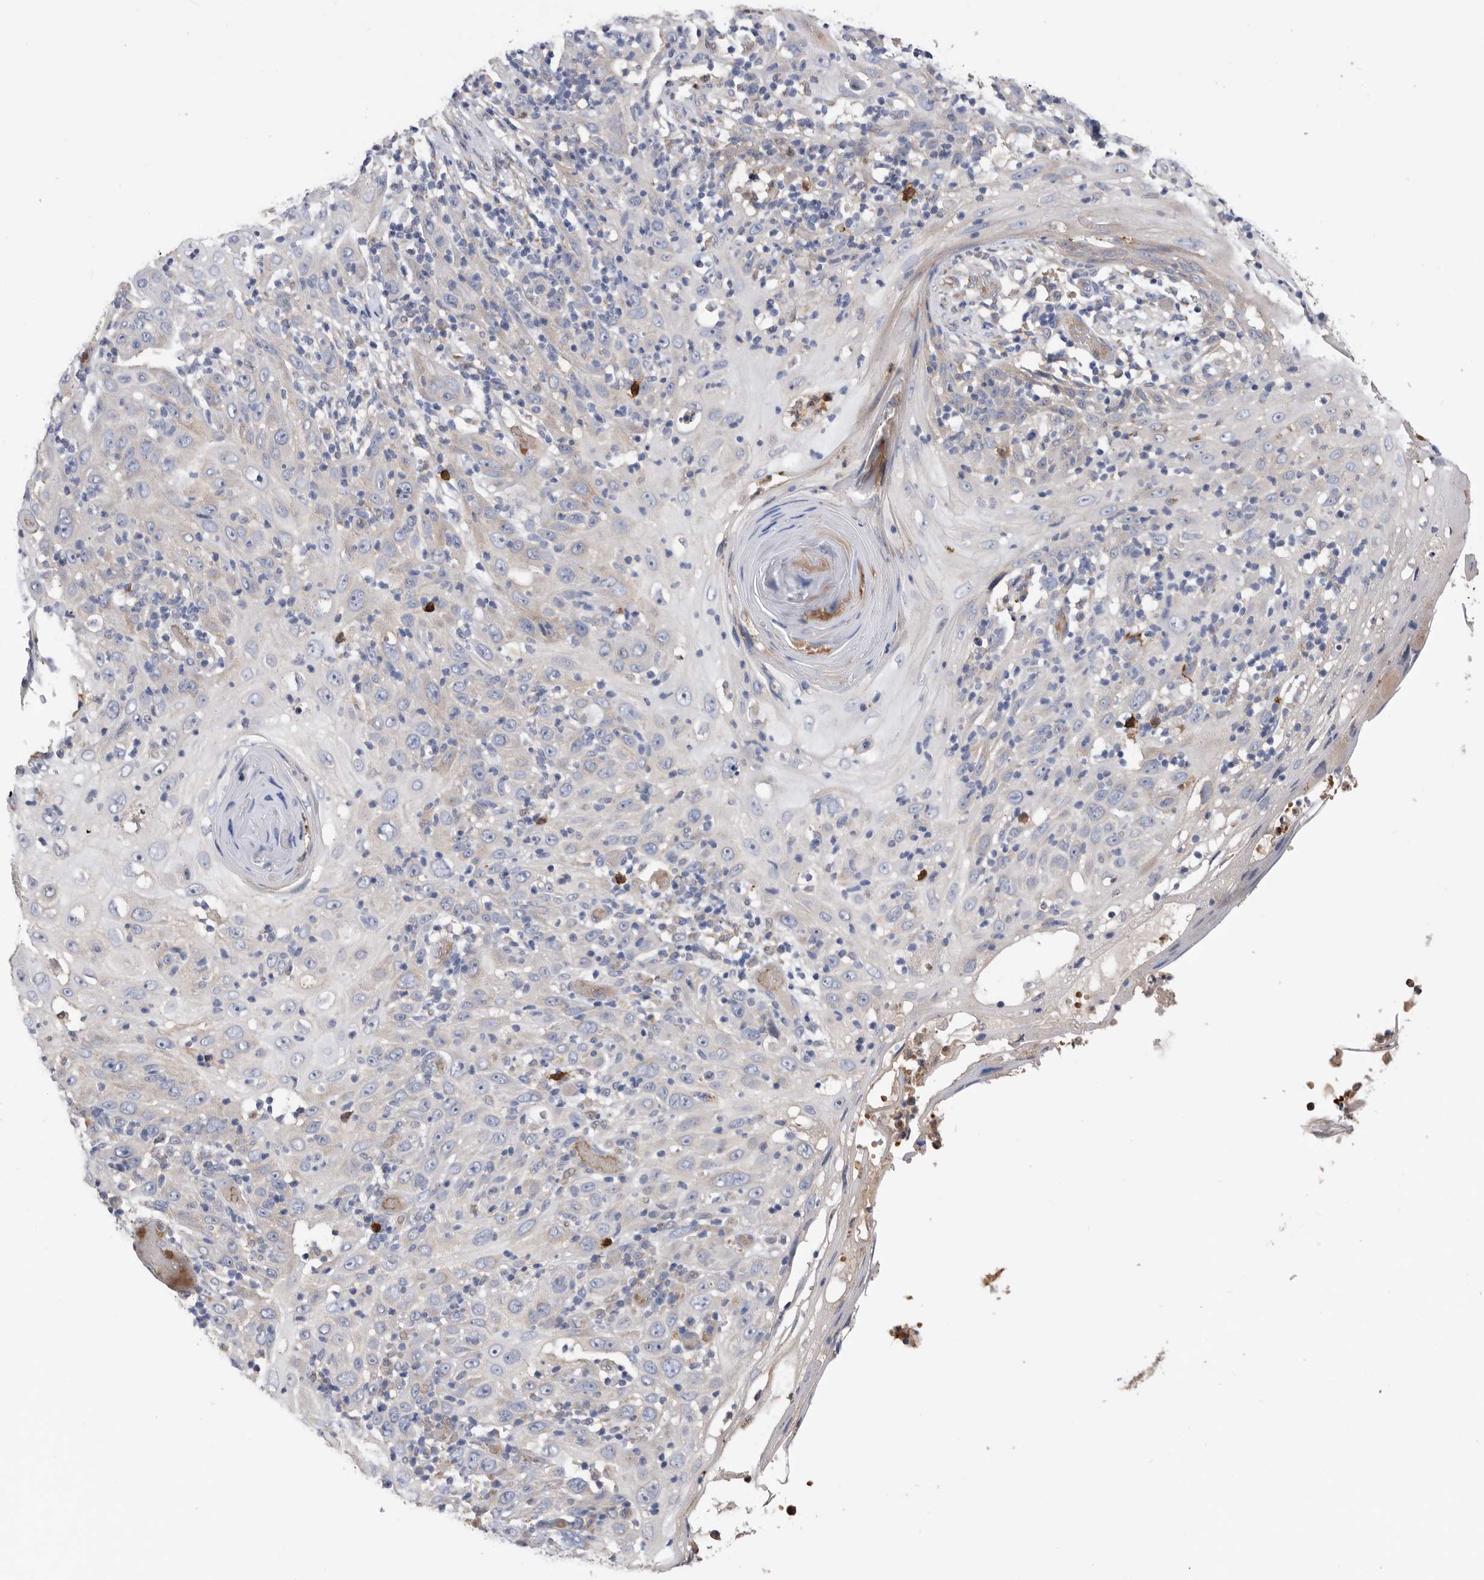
{"staining": {"intensity": "negative", "quantity": "none", "location": "none"}, "tissue": "skin cancer", "cell_type": "Tumor cells", "image_type": "cancer", "snomed": [{"axis": "morphology", "description": "Squamous cell carcinoma, NOS"}, {"axis": "topography", "description": "Skin"}], "caption": "Tumor cells are negative for protein expression in human skin cancer. (DAB (3,3'-diaminobenzidine) immunohistochemistry with hematoxylin counter stain).", "gene": "CRISPLD2", "patient": {"sex": "female", "age": 88}}